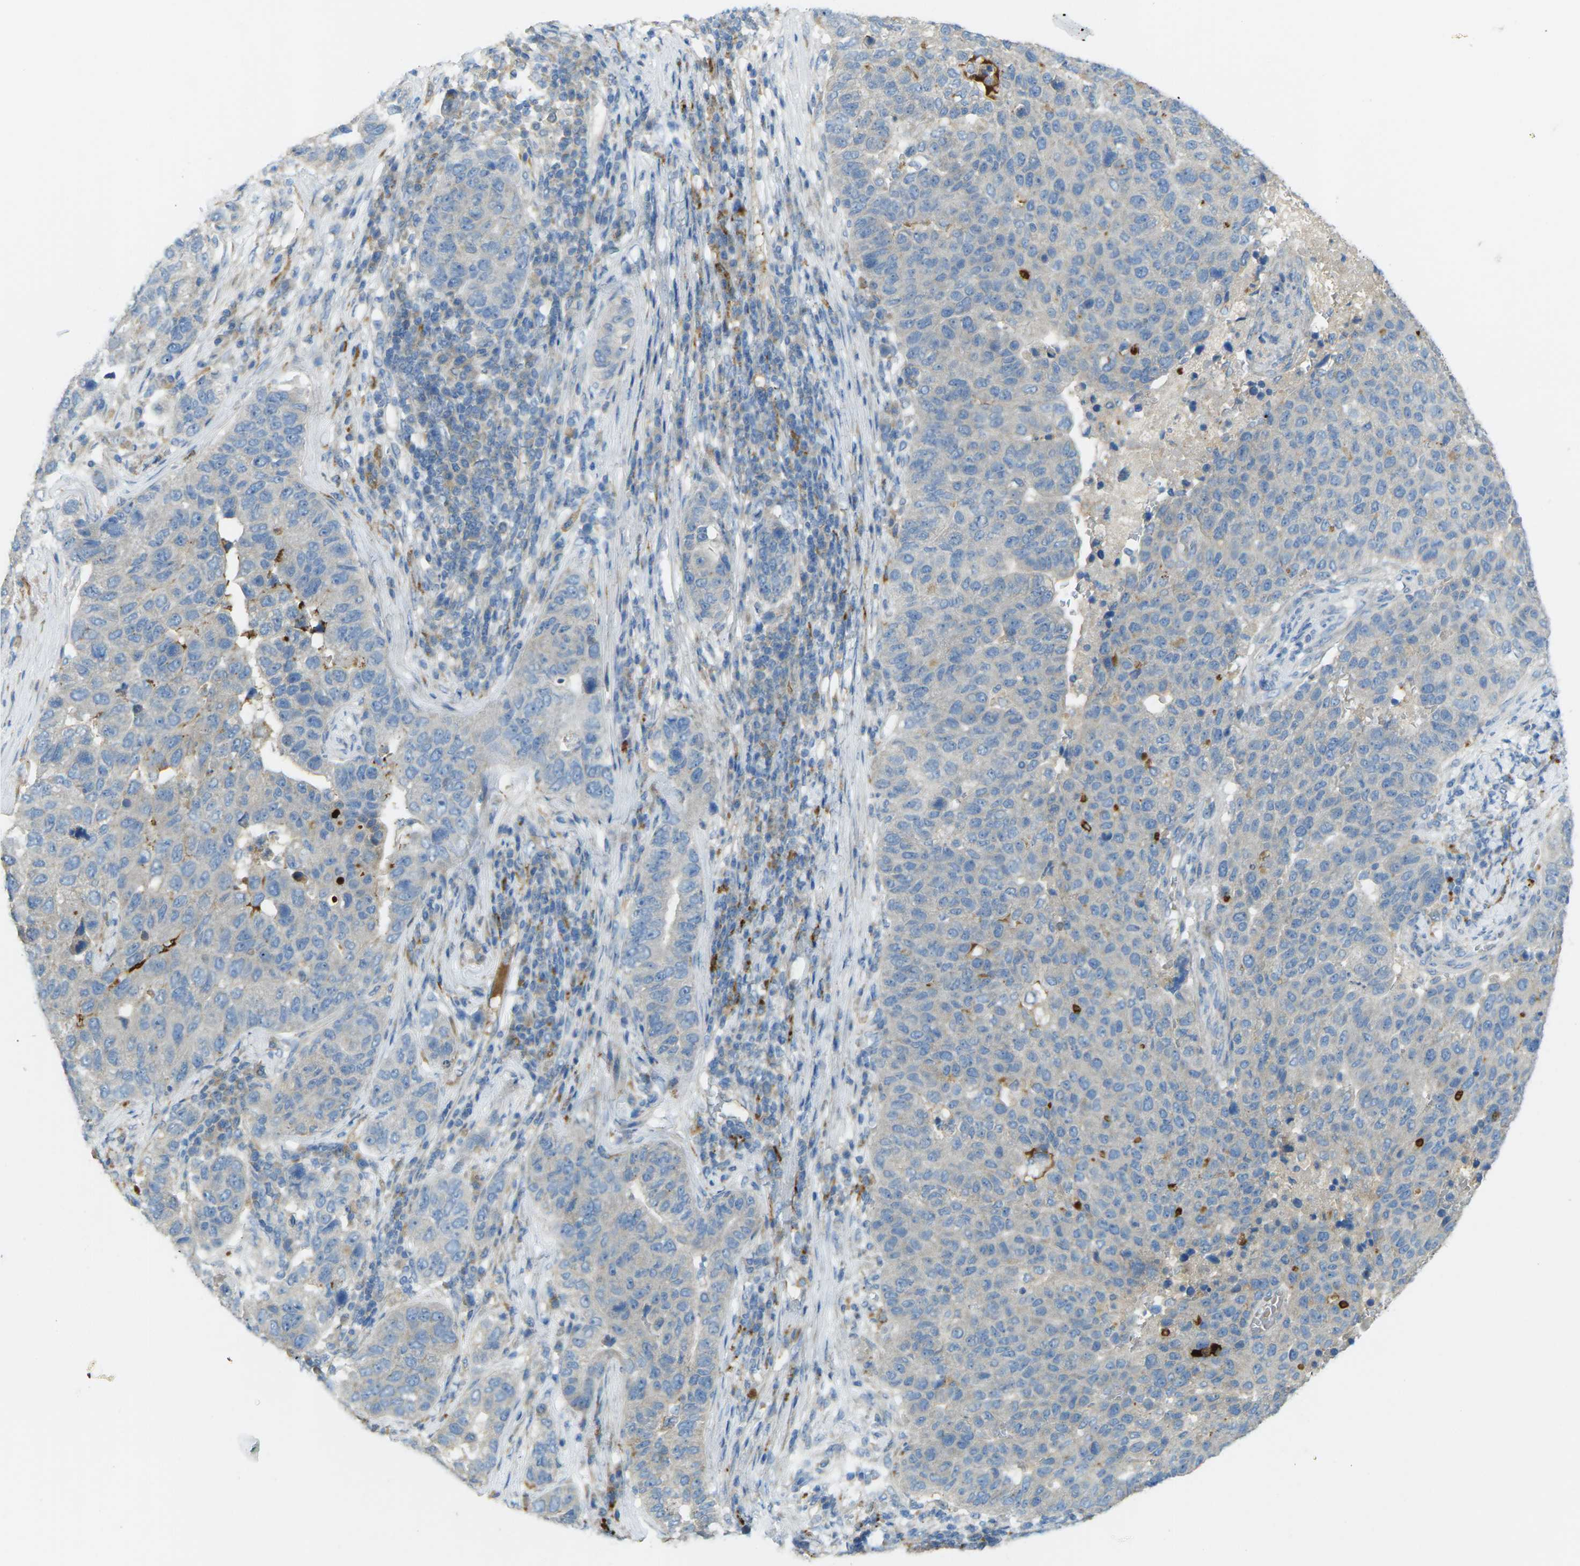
{"staining": {"intensity": "negative", "quantity": "none", "location": "none"}, "tissue": "pancreatic cancer", "cell_type": "Tumor cells", "image_type": "cancer", "snomed": [{"axis": "morphology", "description": "Adenocarcinoma, NOS"}, {"axis": "topography", "description": "Pancreas"}], "caption": "High power microscopy image of an IHC image of pancreatic adenocarcinoma, revealing no significant expression in tumor cells. Nuclei are stained in blue.", "gene": "MYLK4", "patient": {"sex": "female", "age": 61}}